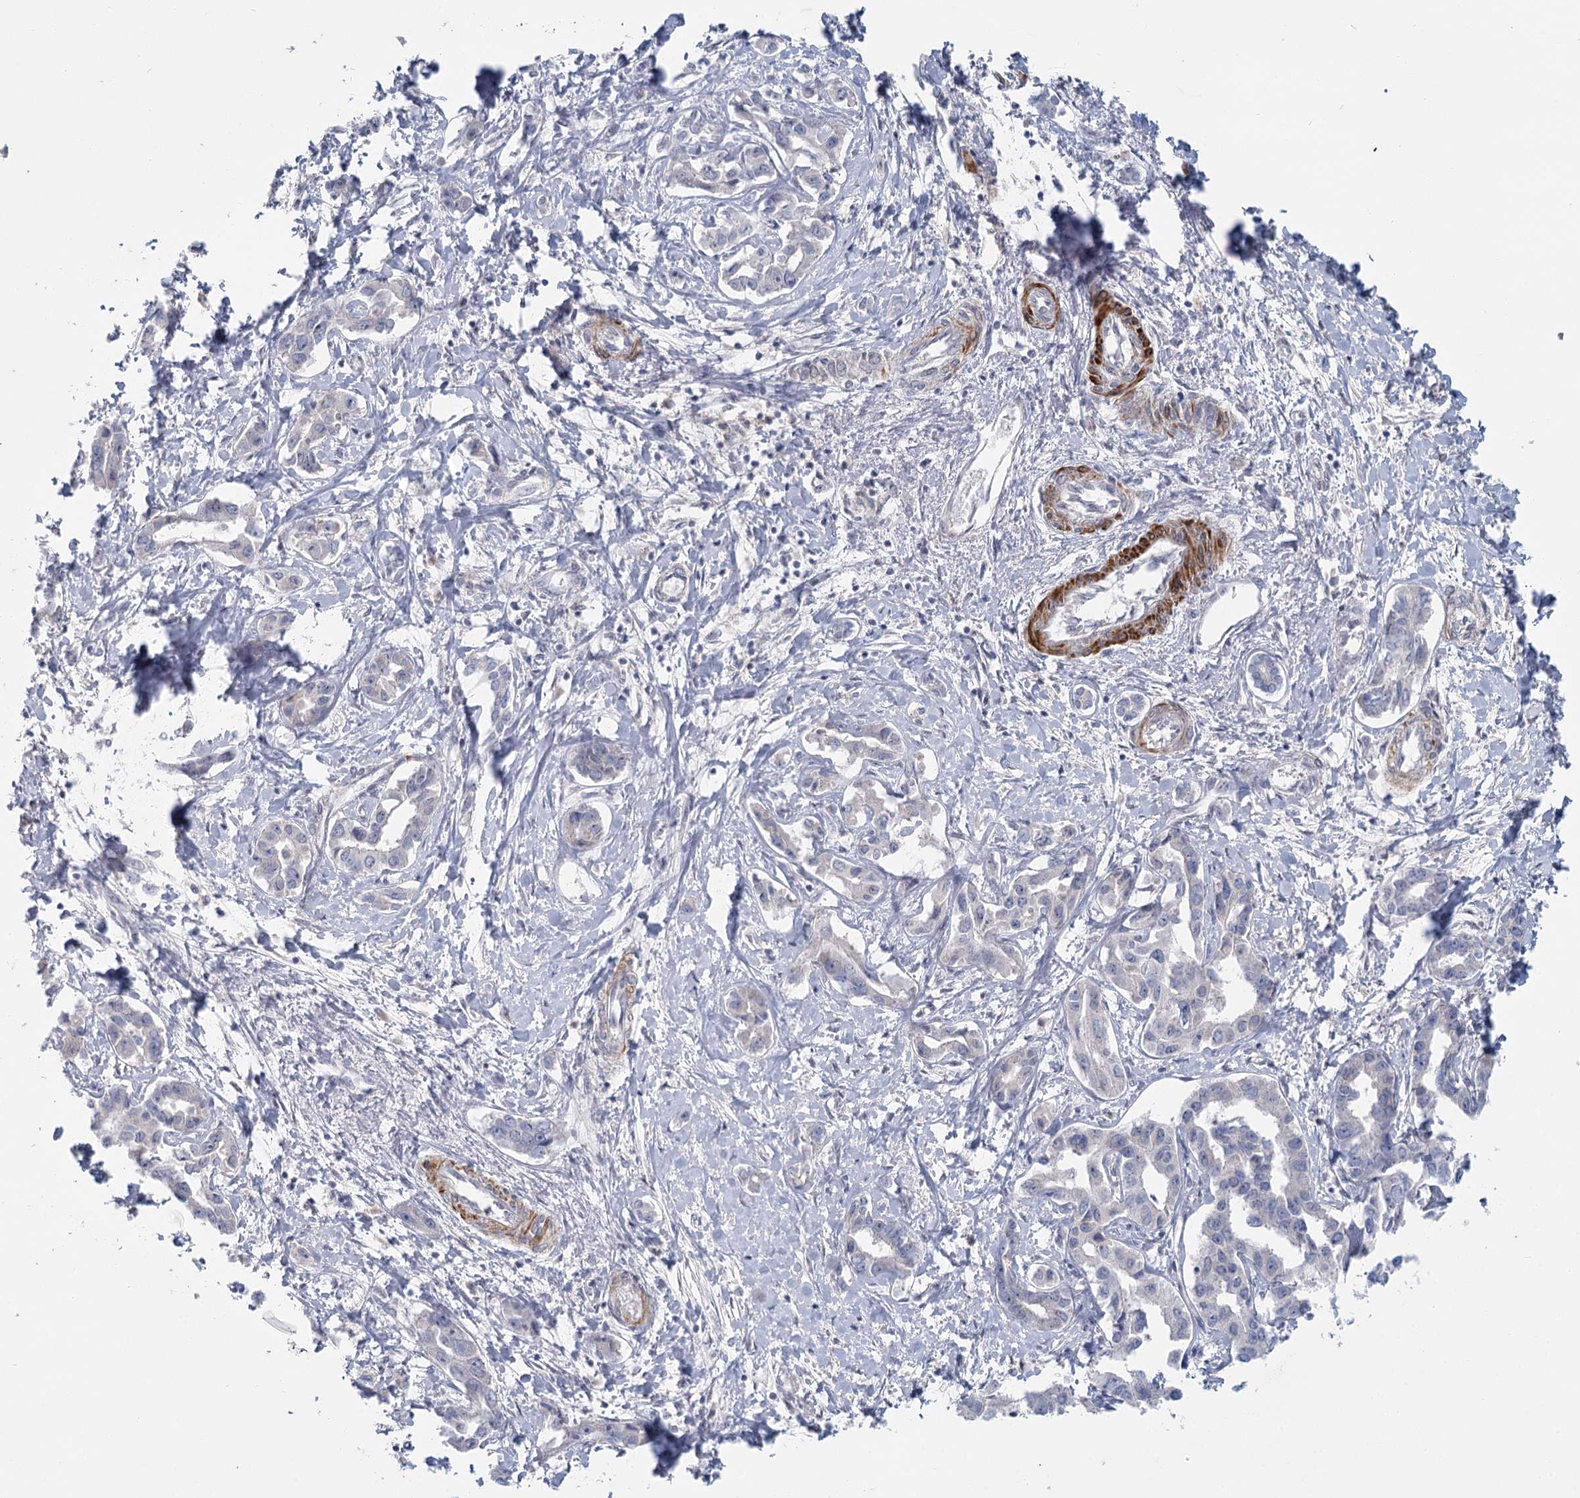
{"staining": {"intensity": "negative", "quantity": "none", "location": "none"}, "tissue": "liver cancer", "cell_type": "Tumor cells", "image_type": "cancer", "snomed": [{"axis": "morphology", "description": "Cholangiocarcinoma"}, {"axis": "topography", "description": "Liver"}], "caption": "Immunohistochemistry (IHC) of liver cancer reveals no positivity in tumor cells.", "gene": "USP11", "patient": {"sex": "male", "age": 59}}